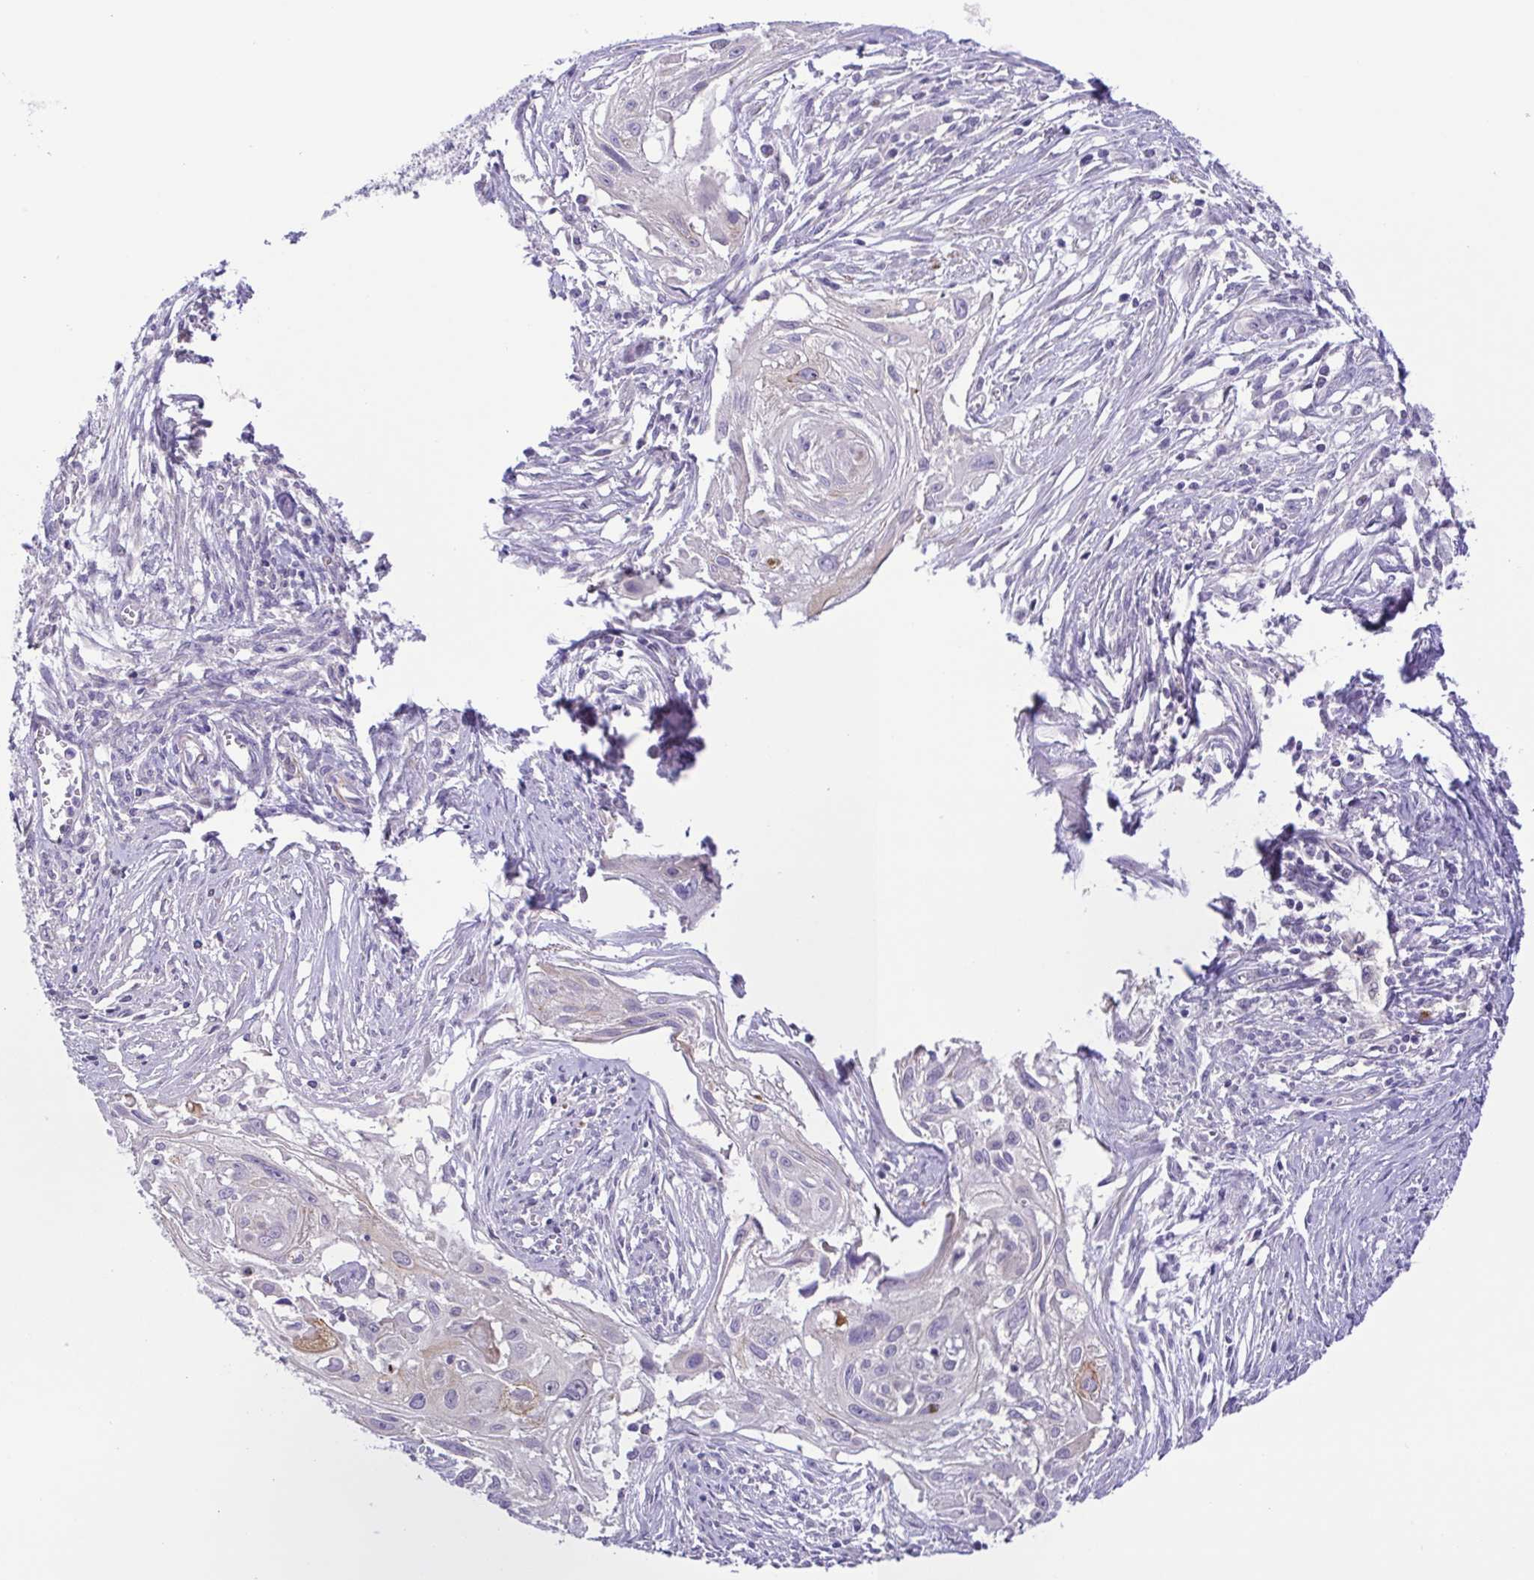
{"staining": {"intensity": "weak", "quantity": "<25%", "location": "cytoplasmic/membranous"}, "tissue": "cervical cancer", "cell_type": "Tumor cells", "image_type": "cancer", "snomed": [{"axis": "morphology", "description": "Squamous cell carcinoma, NOS"}, {"axis": "topography", "description": "Cervix"}], "caption": "The immunohistochemistry (IHC) micrograph has no significant expression in tumor cells of cervical cancer tissue.", "gene": "DCLK2", "patient": {"sex": "female", "age": 49}}